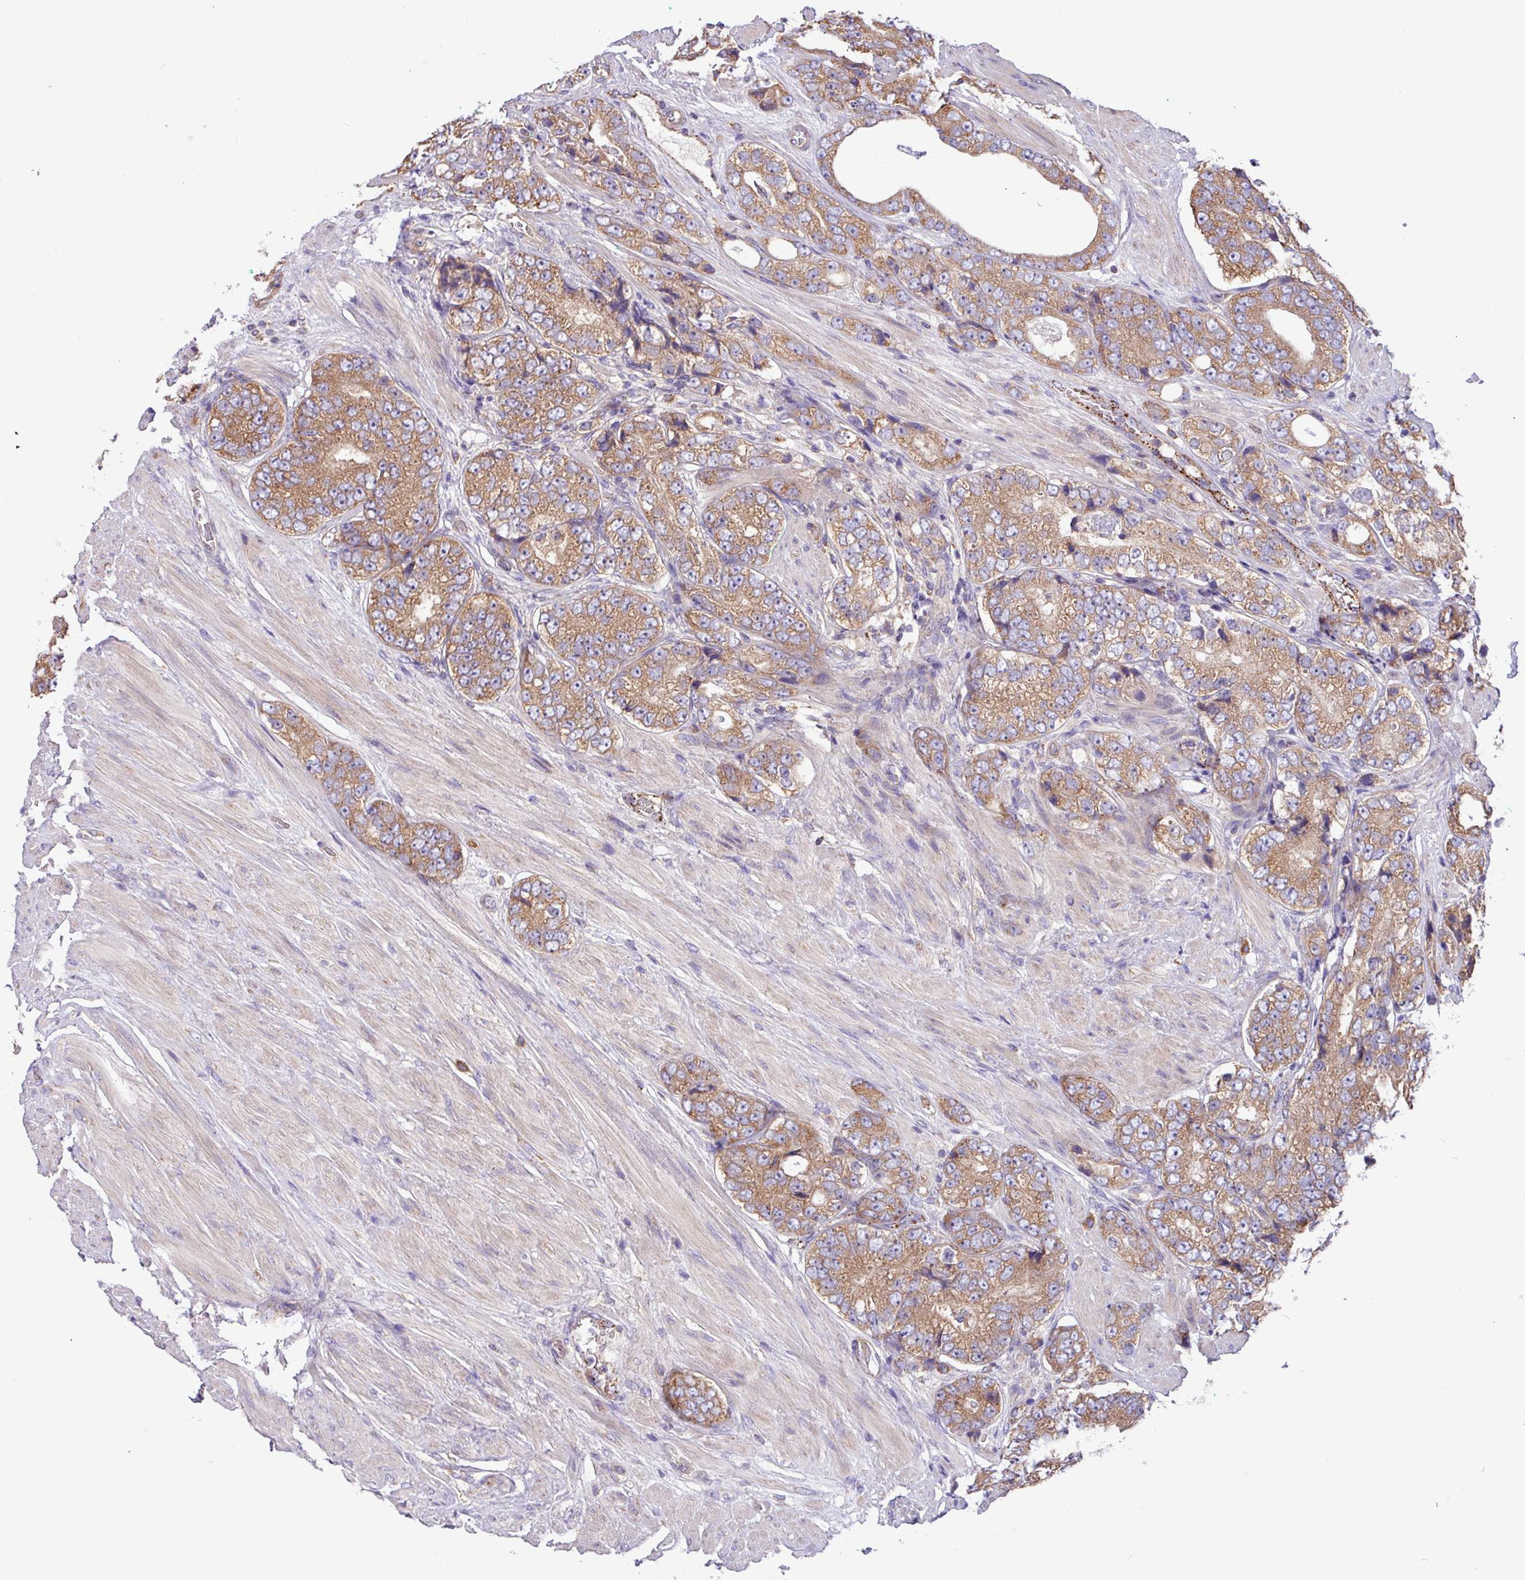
{"staining": {"intensity": "moderate", "quantity": ">75%", "location": "cytoplasmic/membranous"}, "tissue": "prostate cancer", "cell_type": "Tumor cells", "image_type": "cancer", "snomed": [{"axis": "morphology", "description": "Adenocarcinoma, High grade"}, {"axis": "topography", "description": "Prostate"}], "caption": "Prostate high-grade adenocarcinoma was stained to show a protein in brown. There is medium levels of moderate cytoplasmic/membranous positivity in about >75% of tumor cells.", "gene": "PPM1J", "patient": {"sex": "male", "age": 56}}